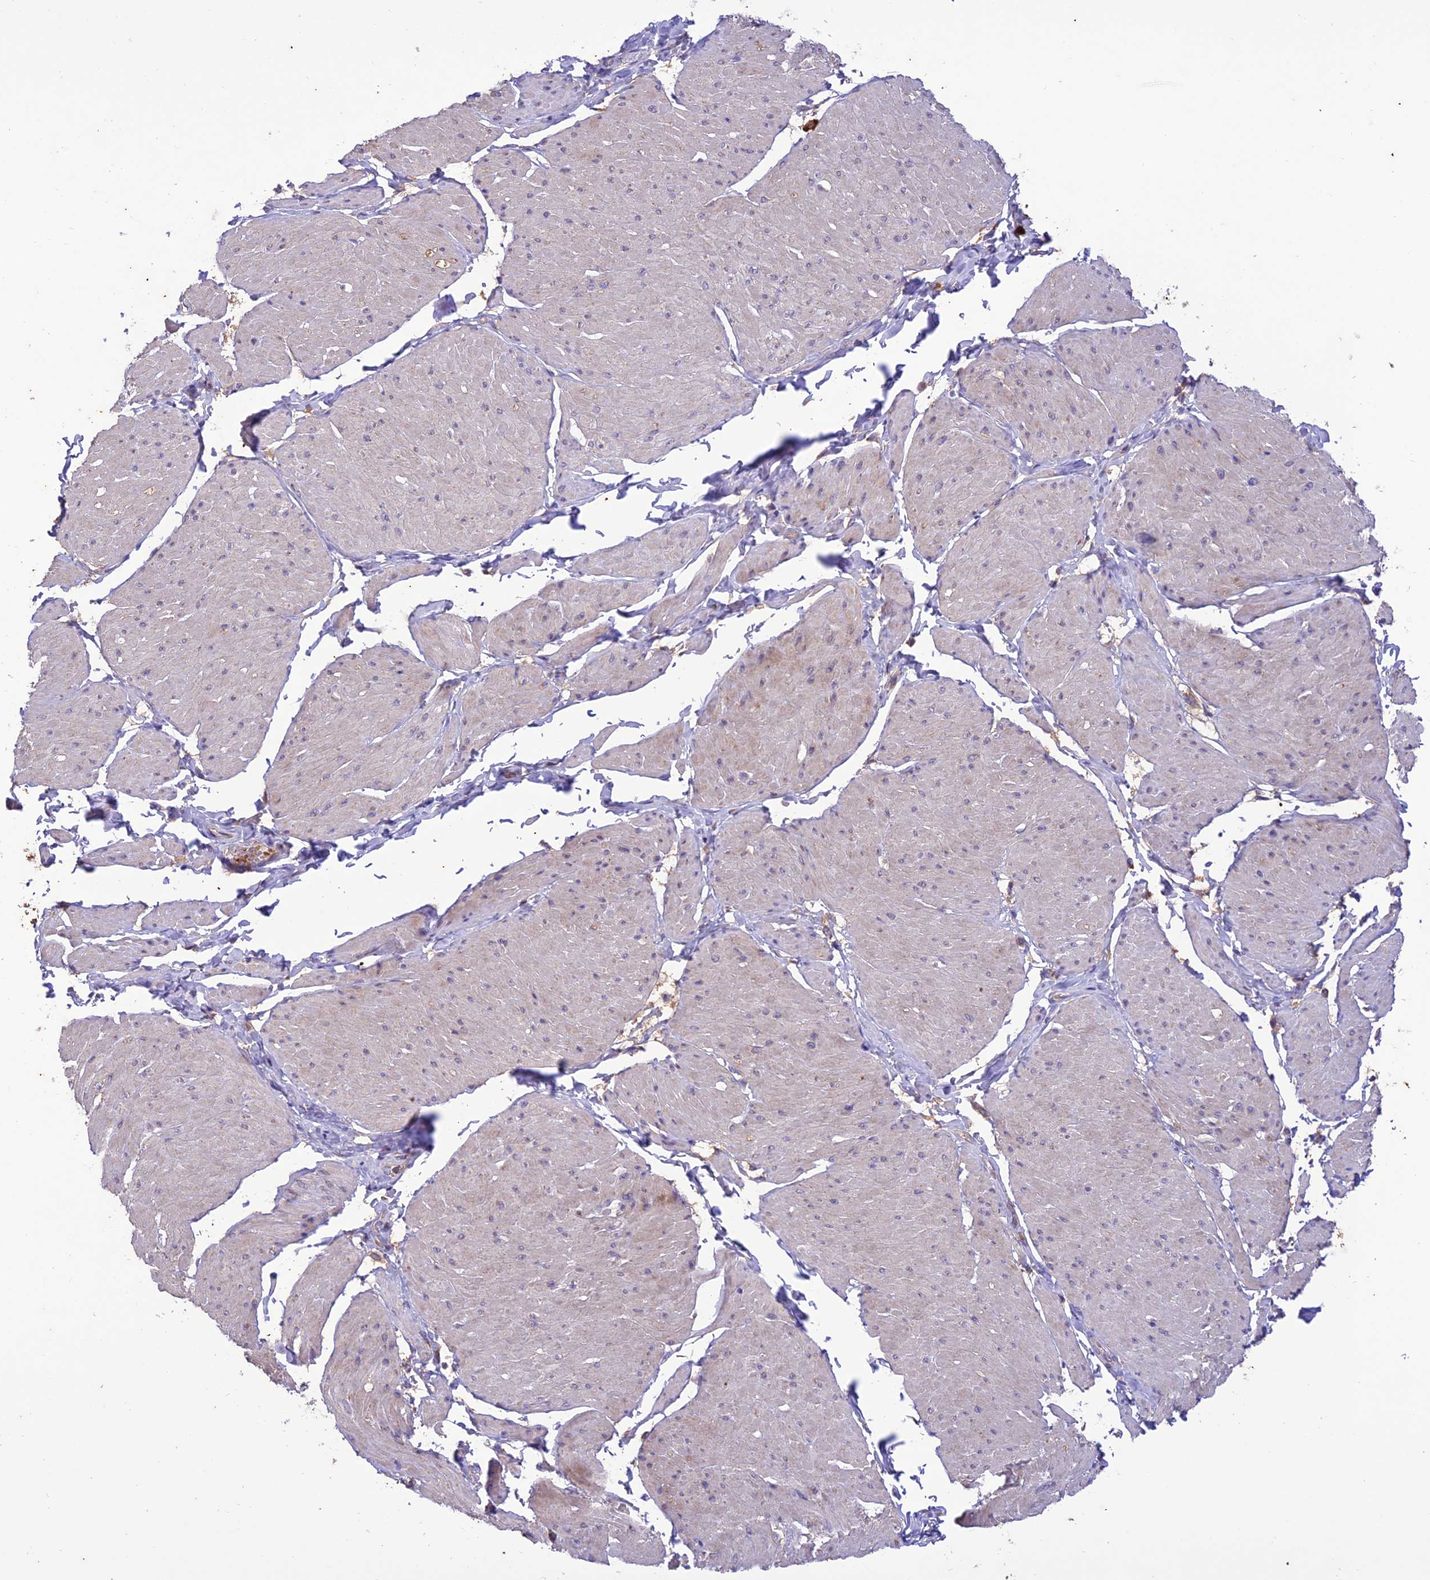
{"staining": {"intensity": "negative", "quantity": "none", "location": "none"}, "tissue": "smooth muscle", "cell_type": "Smooth muscle cells", "image_type": "normal", "snomed": [{"axis": "morphology", "description": "Urothelial carcinoma, High grade"}, {"axis": "topography", "description": "Urinary bladder"}], "caption": "Smooth muscle was stained to show a protein in brown. There is no significant positivity in smooth muscle cells. Brightfield microscopy of immunohistochemistry stained with DAB (brown) and hematoxylin (blue), captured at high magnification.", "gene": "NDUFAF1", "patient": {"sex": "male", "age": 46}}